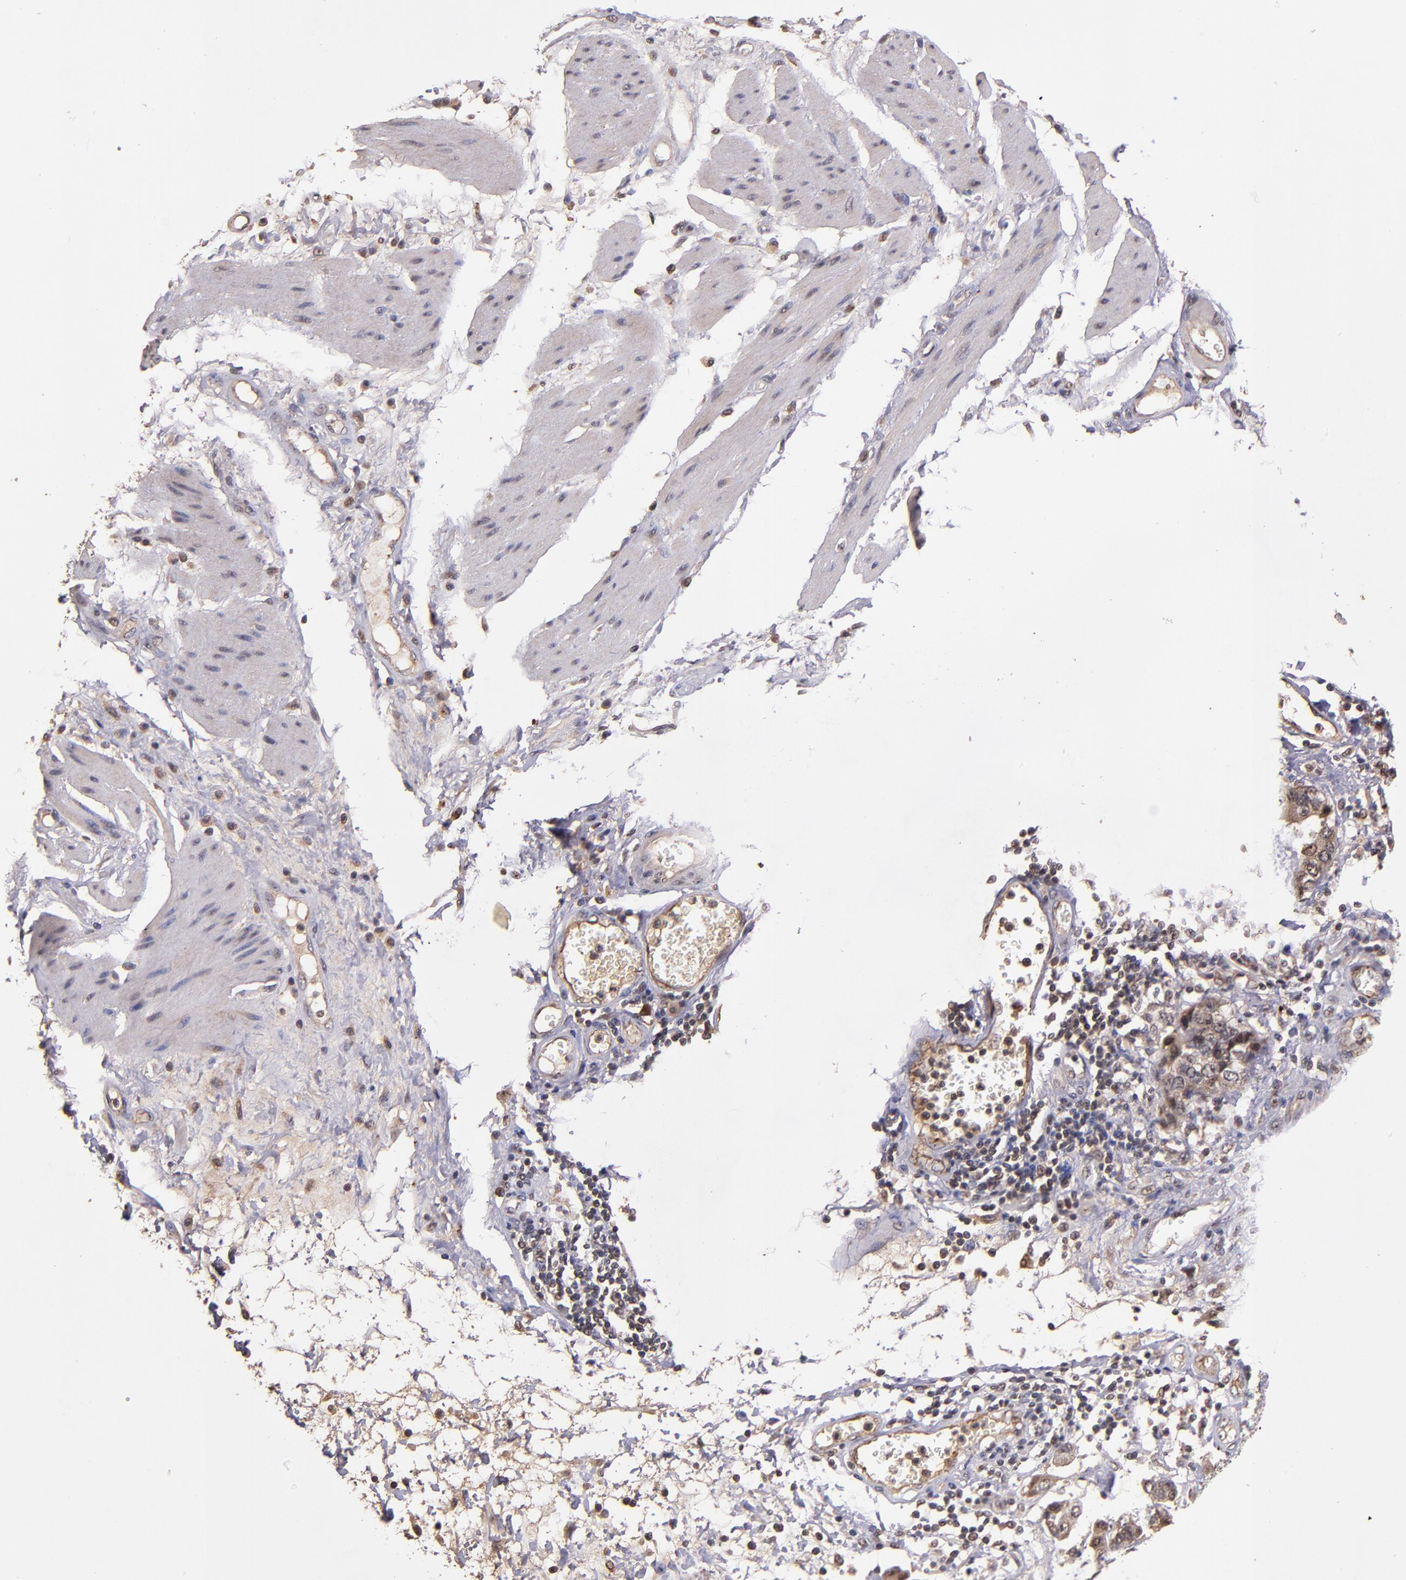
{"staining": {"intensity": "moderate", "quantity": ">75%", "location": "cytoplasmic/membranous"}, "tissue": "stomach cancer", "cell_type": "Tumor cells", "image_type": "cancer", "snomed": [{"axis": "morphology", "description": "Adenocarcinoma, NOS"}, {"axis": "topography", "description": "Pancreas"}, {"axis": "topography", "description": "Stomach, upper"}], "caption": "The immunohistochemical stain highlights moderate cytoplasmic/membranous expression in tumor cells of stomach cancer (adenocarcinoma) tissue.", "gene": "RIOK3", "patient": {"sex": "male", "age": 77}}